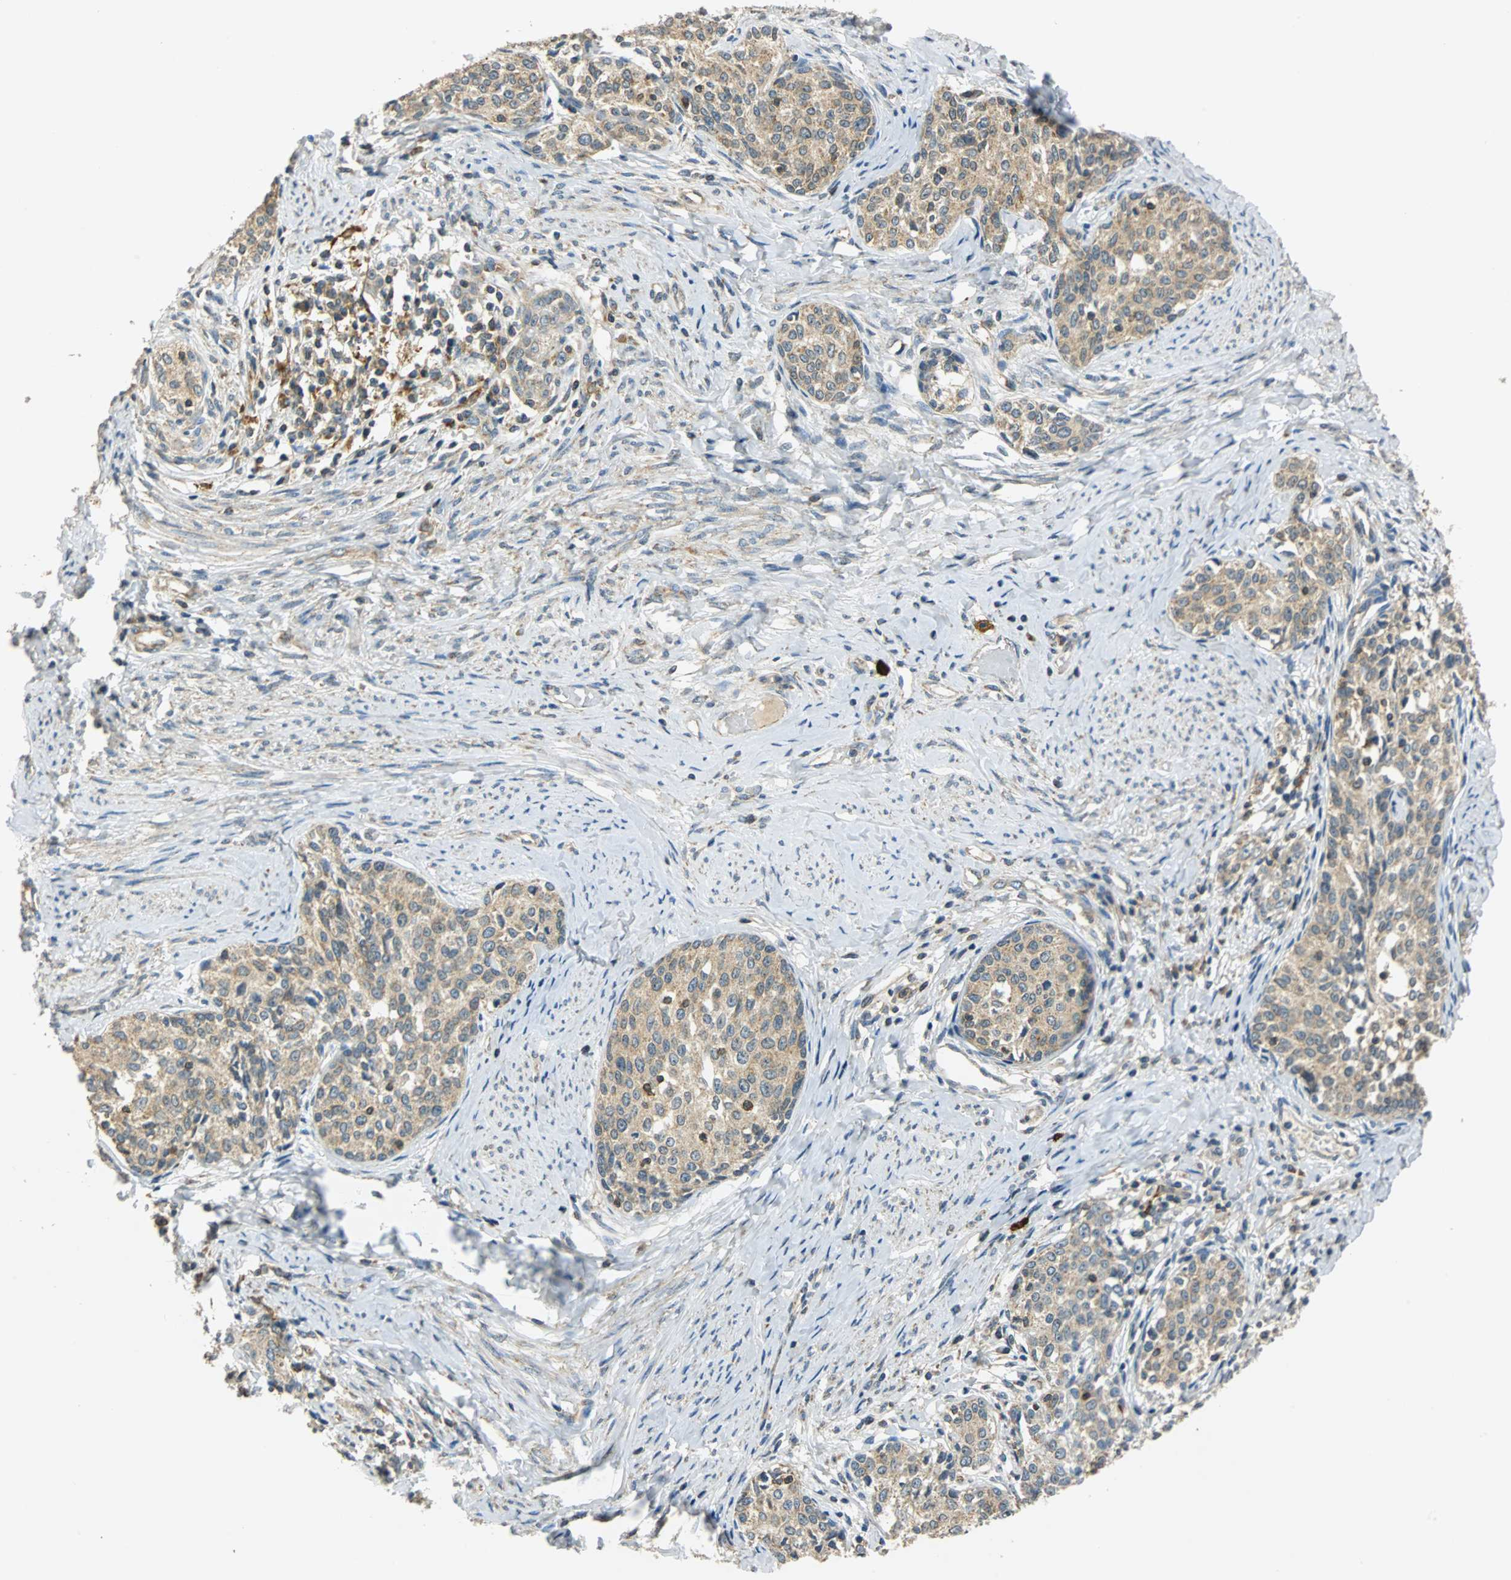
{"staining": {"intensity": "moderate", "quantity": ">75%", "location": "cytoplasmic/membranous"}, "tissue": "cervical cancer", "cell_type": "Tumor cells", "image_type": "cancer", "snomed": [{"axis": "morphology", "description": "Squamous cell carcinoma, NOS"}, {"axis": "morphology", "description": "Adenocarcinoma, NOS"}, {"axis": "topography", "description": "Cervix"}], "caption": "About >75% of tumor cells in human cervical cancer (adenocarcinoma) exhibit moderate cytoplasmic/membranous protein staining as visualized by brown immunohistochemical staining.", "gene": "CPA3", "patient": {"sex": "female", "age": 52}}